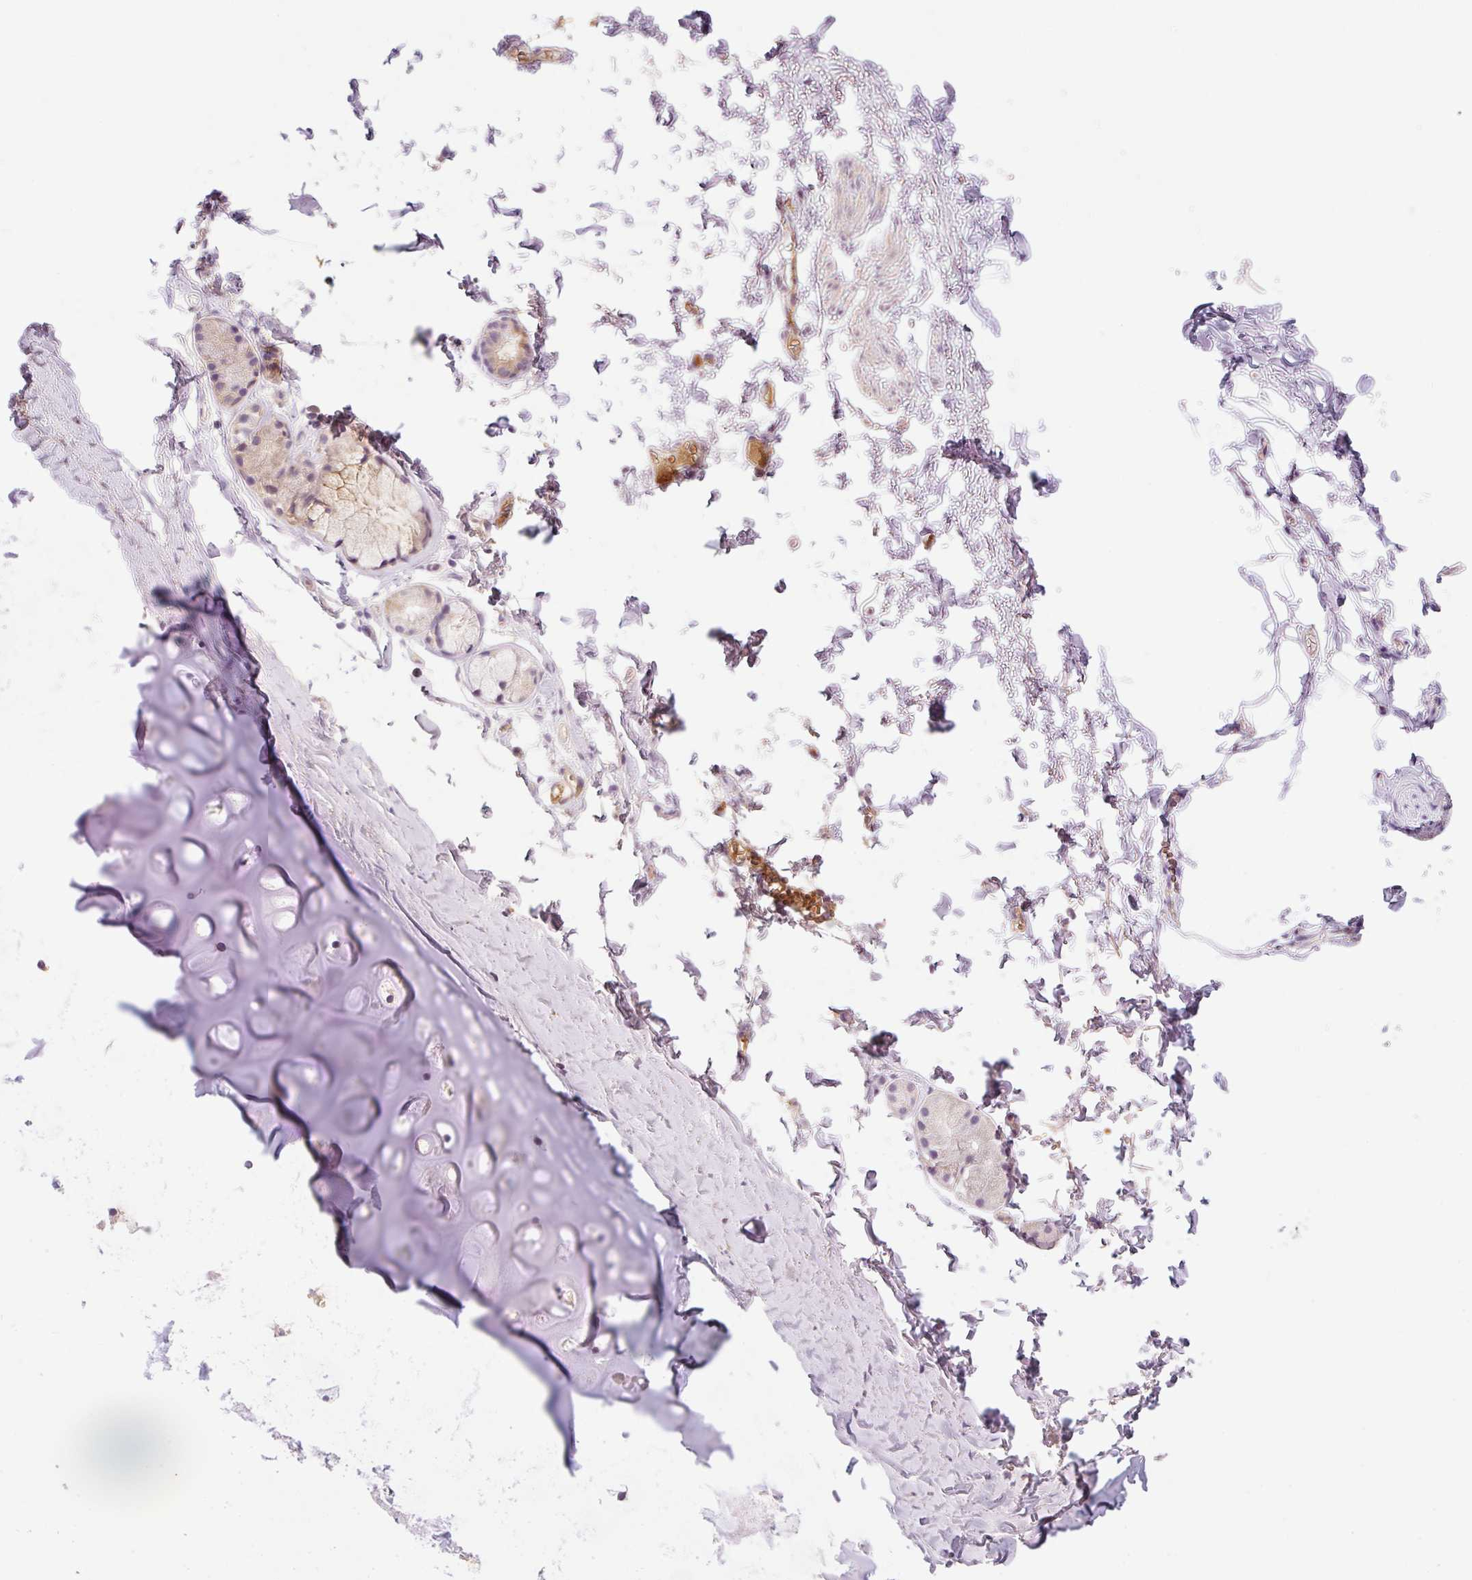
{"staining": {"intensity": "moderate", "quantity": "25%-75%", "location": "cytoplasmic/membranous"}, "tissue": "soft tissue", "cell_type": "Chondrocytes", "image_type": "normal", "snomed": [{"axis": "morphology", "description": "Normal tissue, NOS"}, {"axis": "topography", "description": "Cartilage tissue"}, {"axis": "topography", "description": "Bronchus"}, {"axis": "topography", "description": "Peripheral nerve tissue"}], "caption": "Soft tissue stained with IHC exhibits moderate cytoplasmic/membranous staining in about 25%-75% of chondrocytes.", "gene": "CMTM8", "patient": {"sex": "female", "age": 59}}